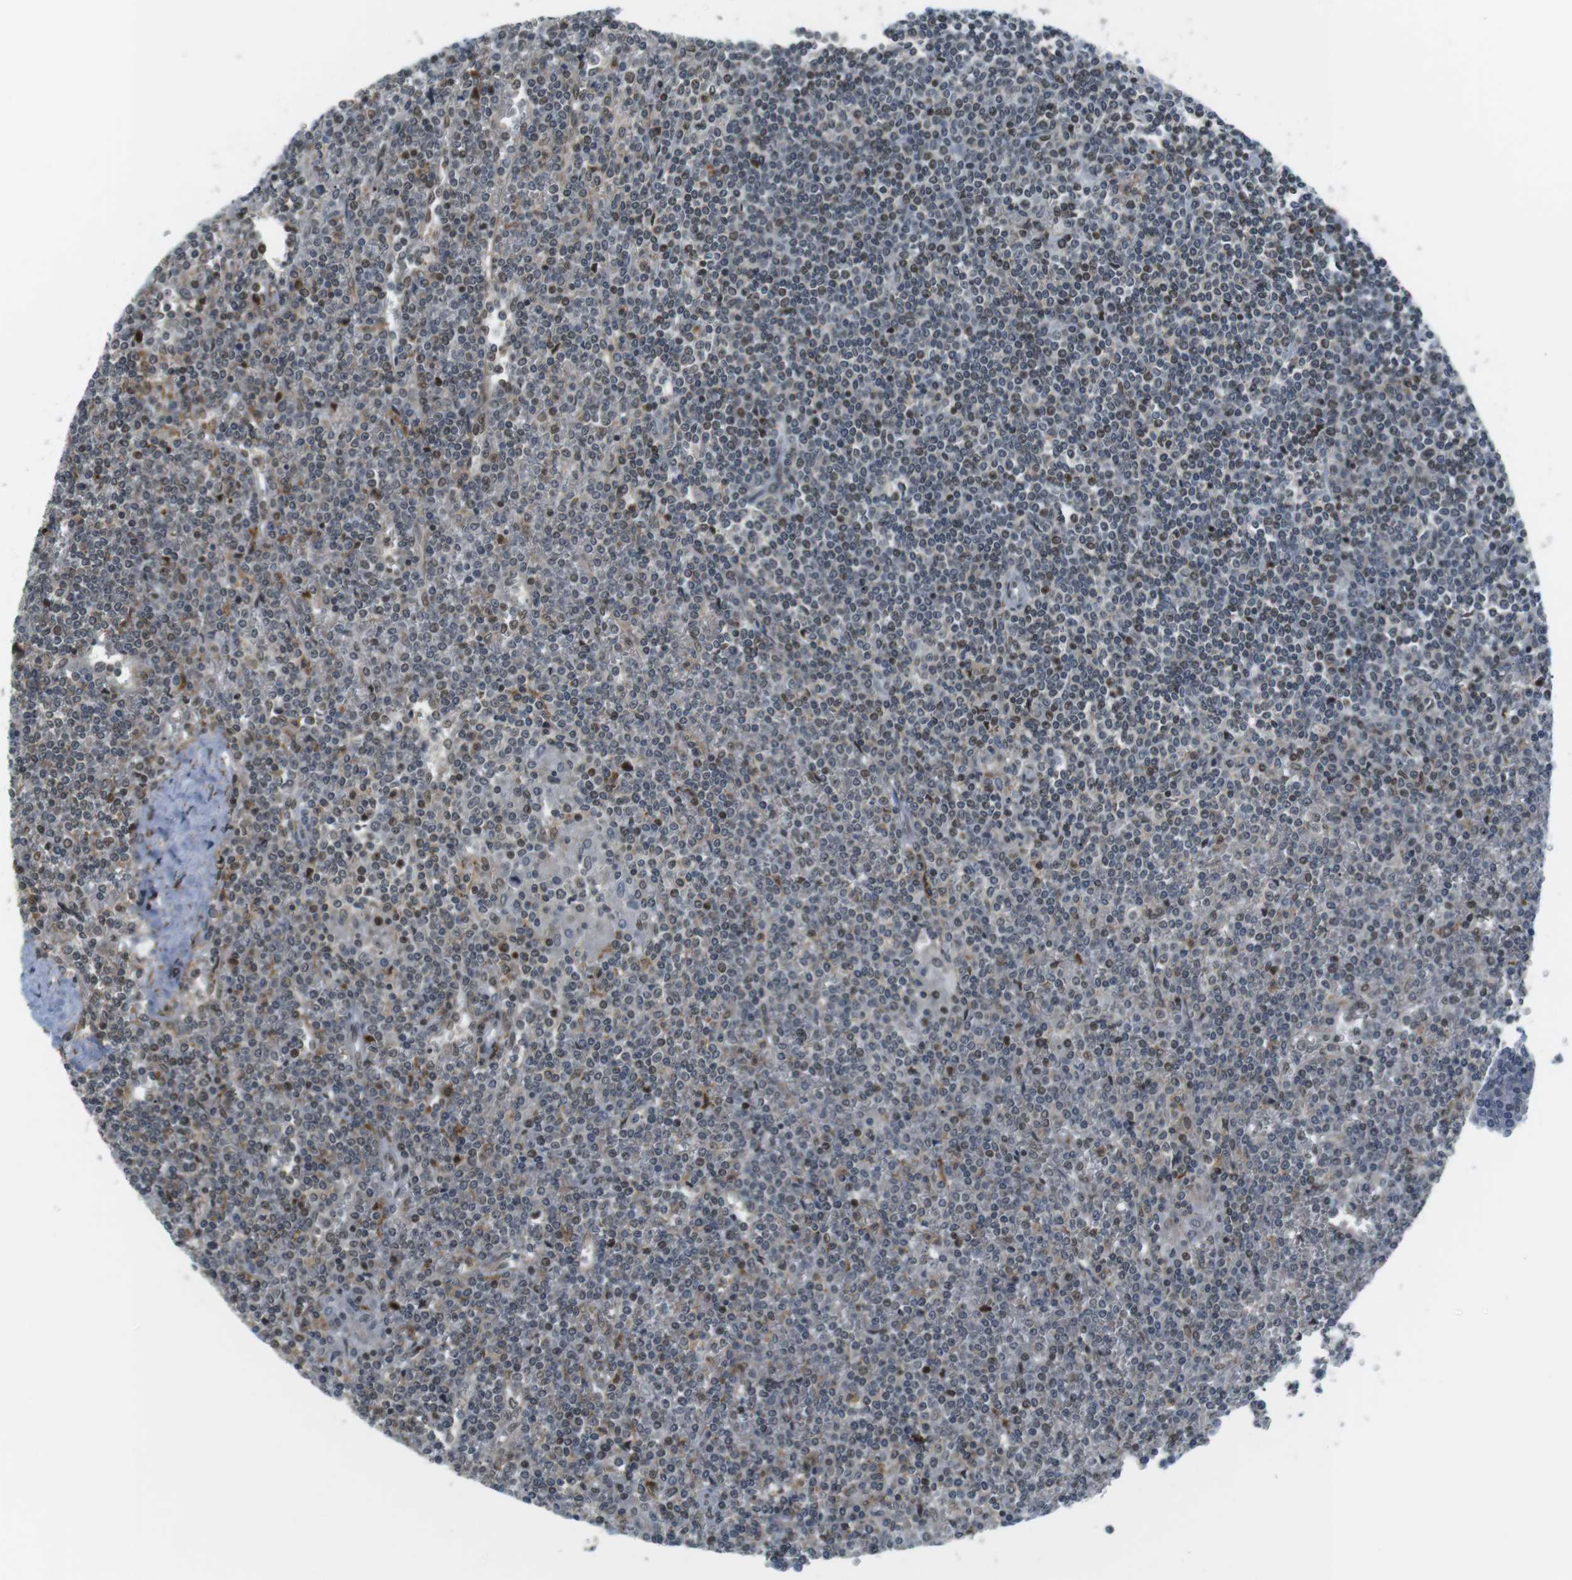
{"staining": {"intensity": "weak", "quantity": "25%-75%", "location": "nuclear"}, "tissue": "lymphoma", "cell_type": "Tumor cells", "image_type": "cancer", "snomed": [{"axis": "morphology", "description": "Malignant lymphoma, non-Hodgkin's type, Low grade"}, {"axis": "topography", "description": "Spleen"}], "caption": "IHC (DAB (3,3'-diaminobenzidine)) staining of human malignant lymphoma, non-Hodgkin's type (low-grade) reveals weak nuclear protein positivity in about 25%-75% of tumor cells. The protein of interest is shown in brown color, while the nuclei are stained blue.", "gene": "USP7", "patient": {"sex": "female", "age": 19}}